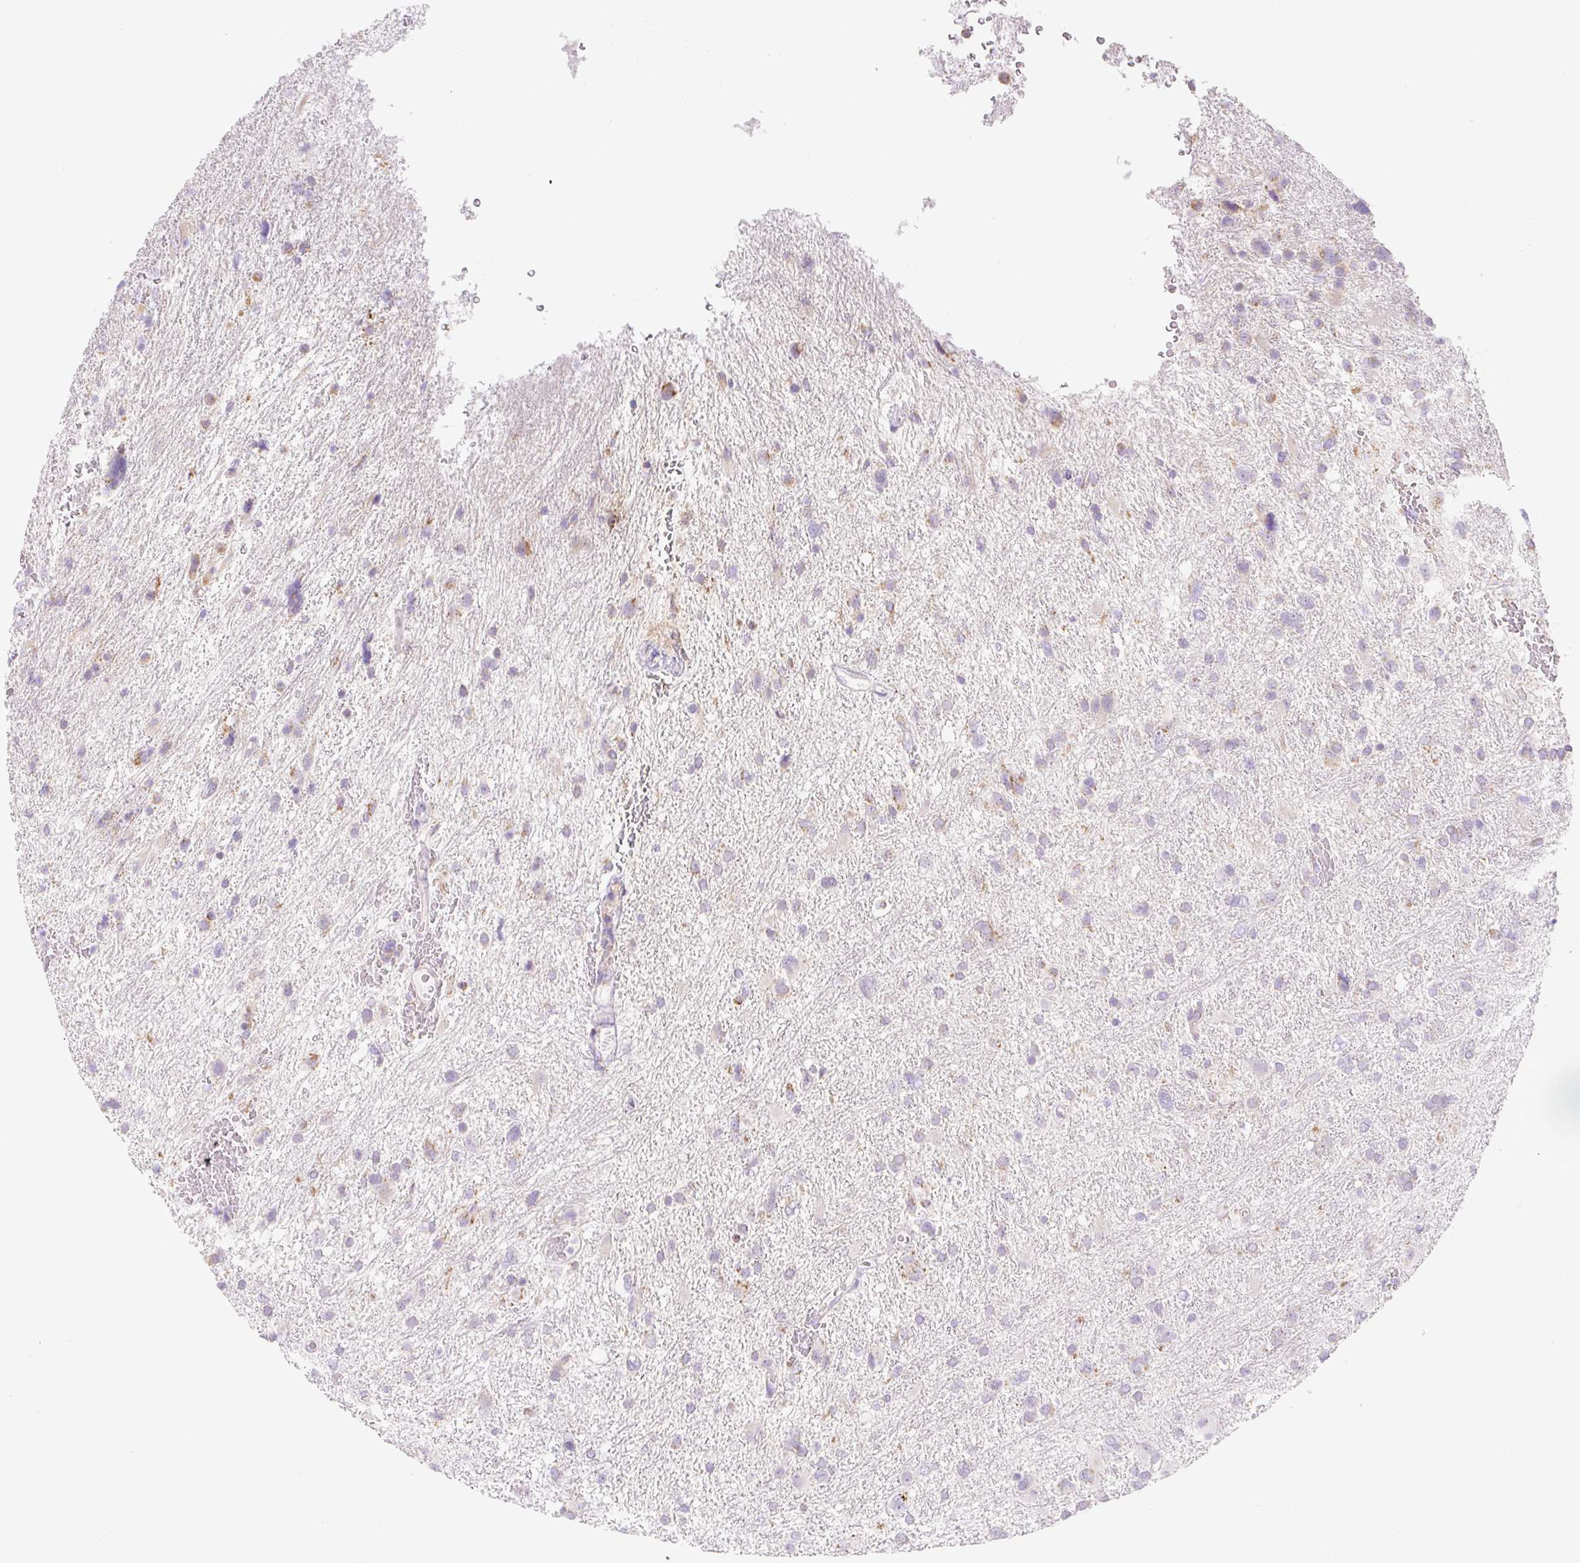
{"staining": {"intensity": "negative", "quantity": "none", "location": "none"}, "tissue": "glioma", "cell_type": "Tumor cells", "image_type": "cancer", "snomed": [{"axis": "morphology", "description": "Glioma, malignant, High grade"}, {"axis": "topography", "description": "Brain"}], "caption": "Glioma stained for a protein using immunohistochemistry reveals no expression tumor cells.", "gene": "FOCAD", "patient": {"sex": "male", "age": 61}}